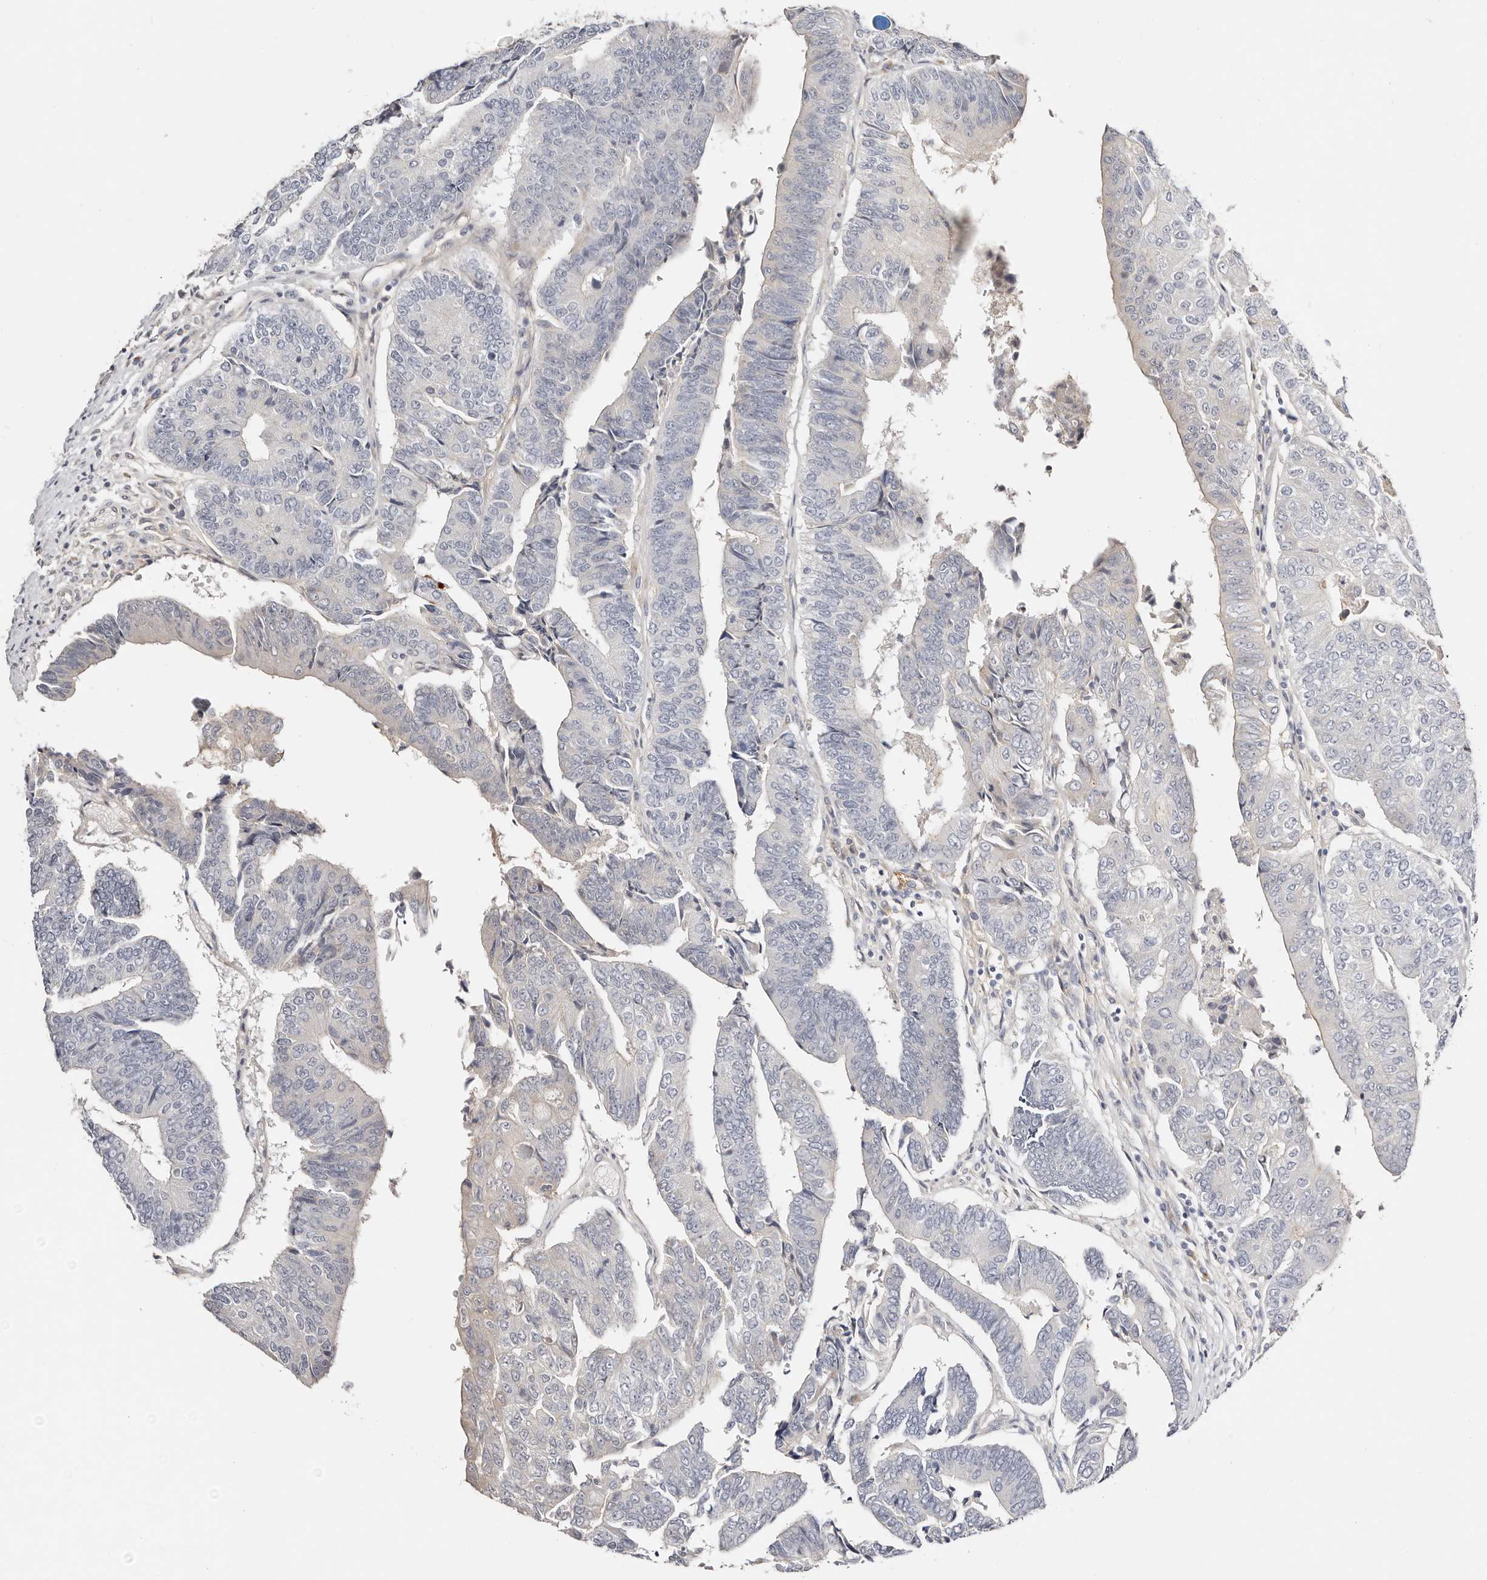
{"staining": {"intensity": "negative", "quantity": "none", "location": "none"}, "tissue": "colorectal cancer", "cell_type": "Tumor cells", "image_type": "cancer", "snomed": [{"axis": "morphology", "description": "Adenocarcinoma, NOS"}, {"axis": "topography", "description": "Colon"}], "caption": "DAB (3,3'-diaminobenzidine) immunohistochemical staining of human colorectal cancer exhibits no significant staining in tumor cells.", "gene": "DNASE1", "patient": {"sex": "female", "age": 67}}